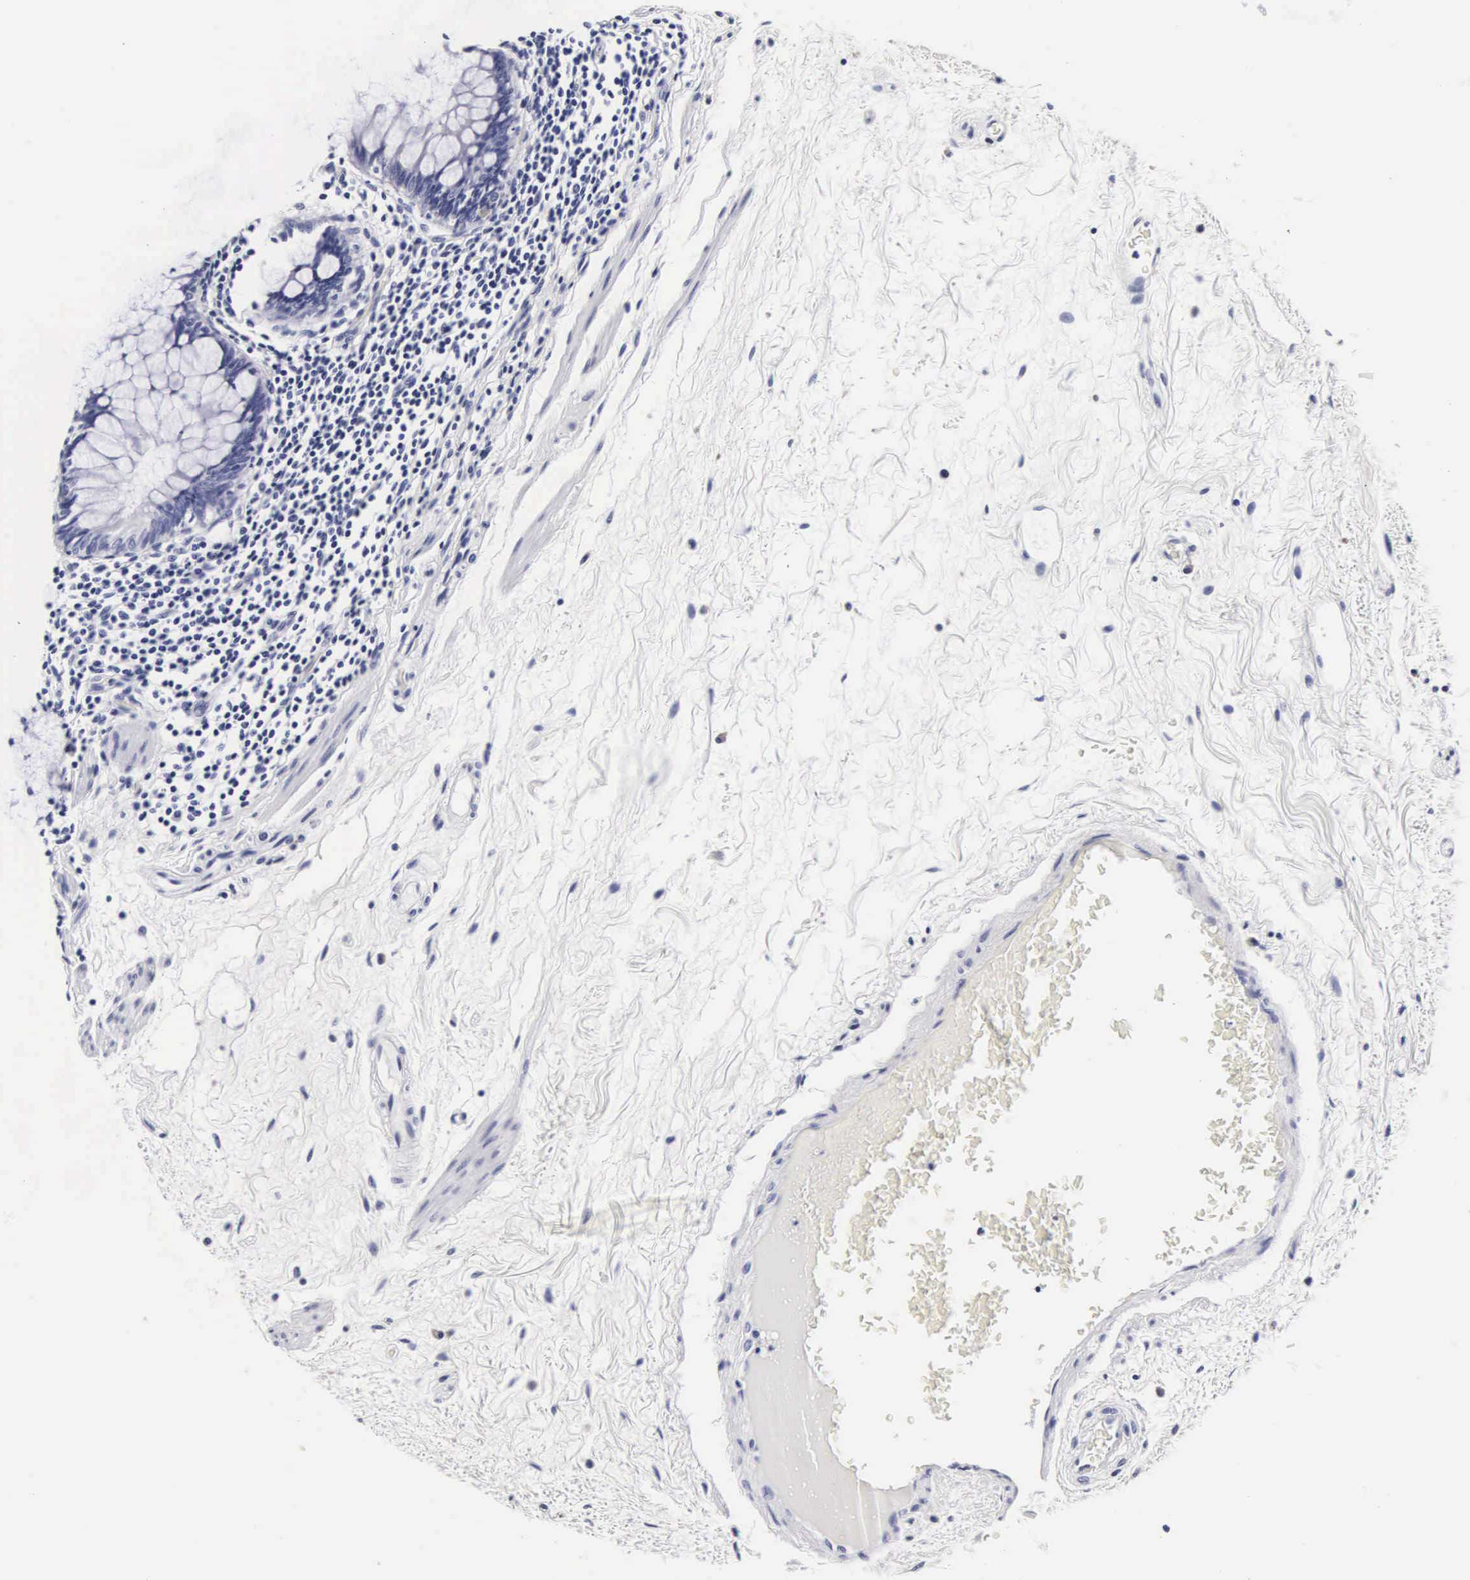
{"staining": {"intensity": "negative", "quantity": "none", "location": "none"}, "tissue": "colon", "cell_type": "Endothelial cells", "image_type": "normal", "snomed": [{"axis": "morphology", "description": "Normal tissue, NOS"}, {"axis": "topography", "description": "Colon"}], "caption": "IHC of unremarkable colon exhibits no staining in endothelial cells. (DAB (3,3'-diaminobenzidine) immunohistochemistry (IHC) visualized using brightfield microscopy, high magnification).", "gene": "RNASE6", "patient": {"sex": "male", "age": 1}}